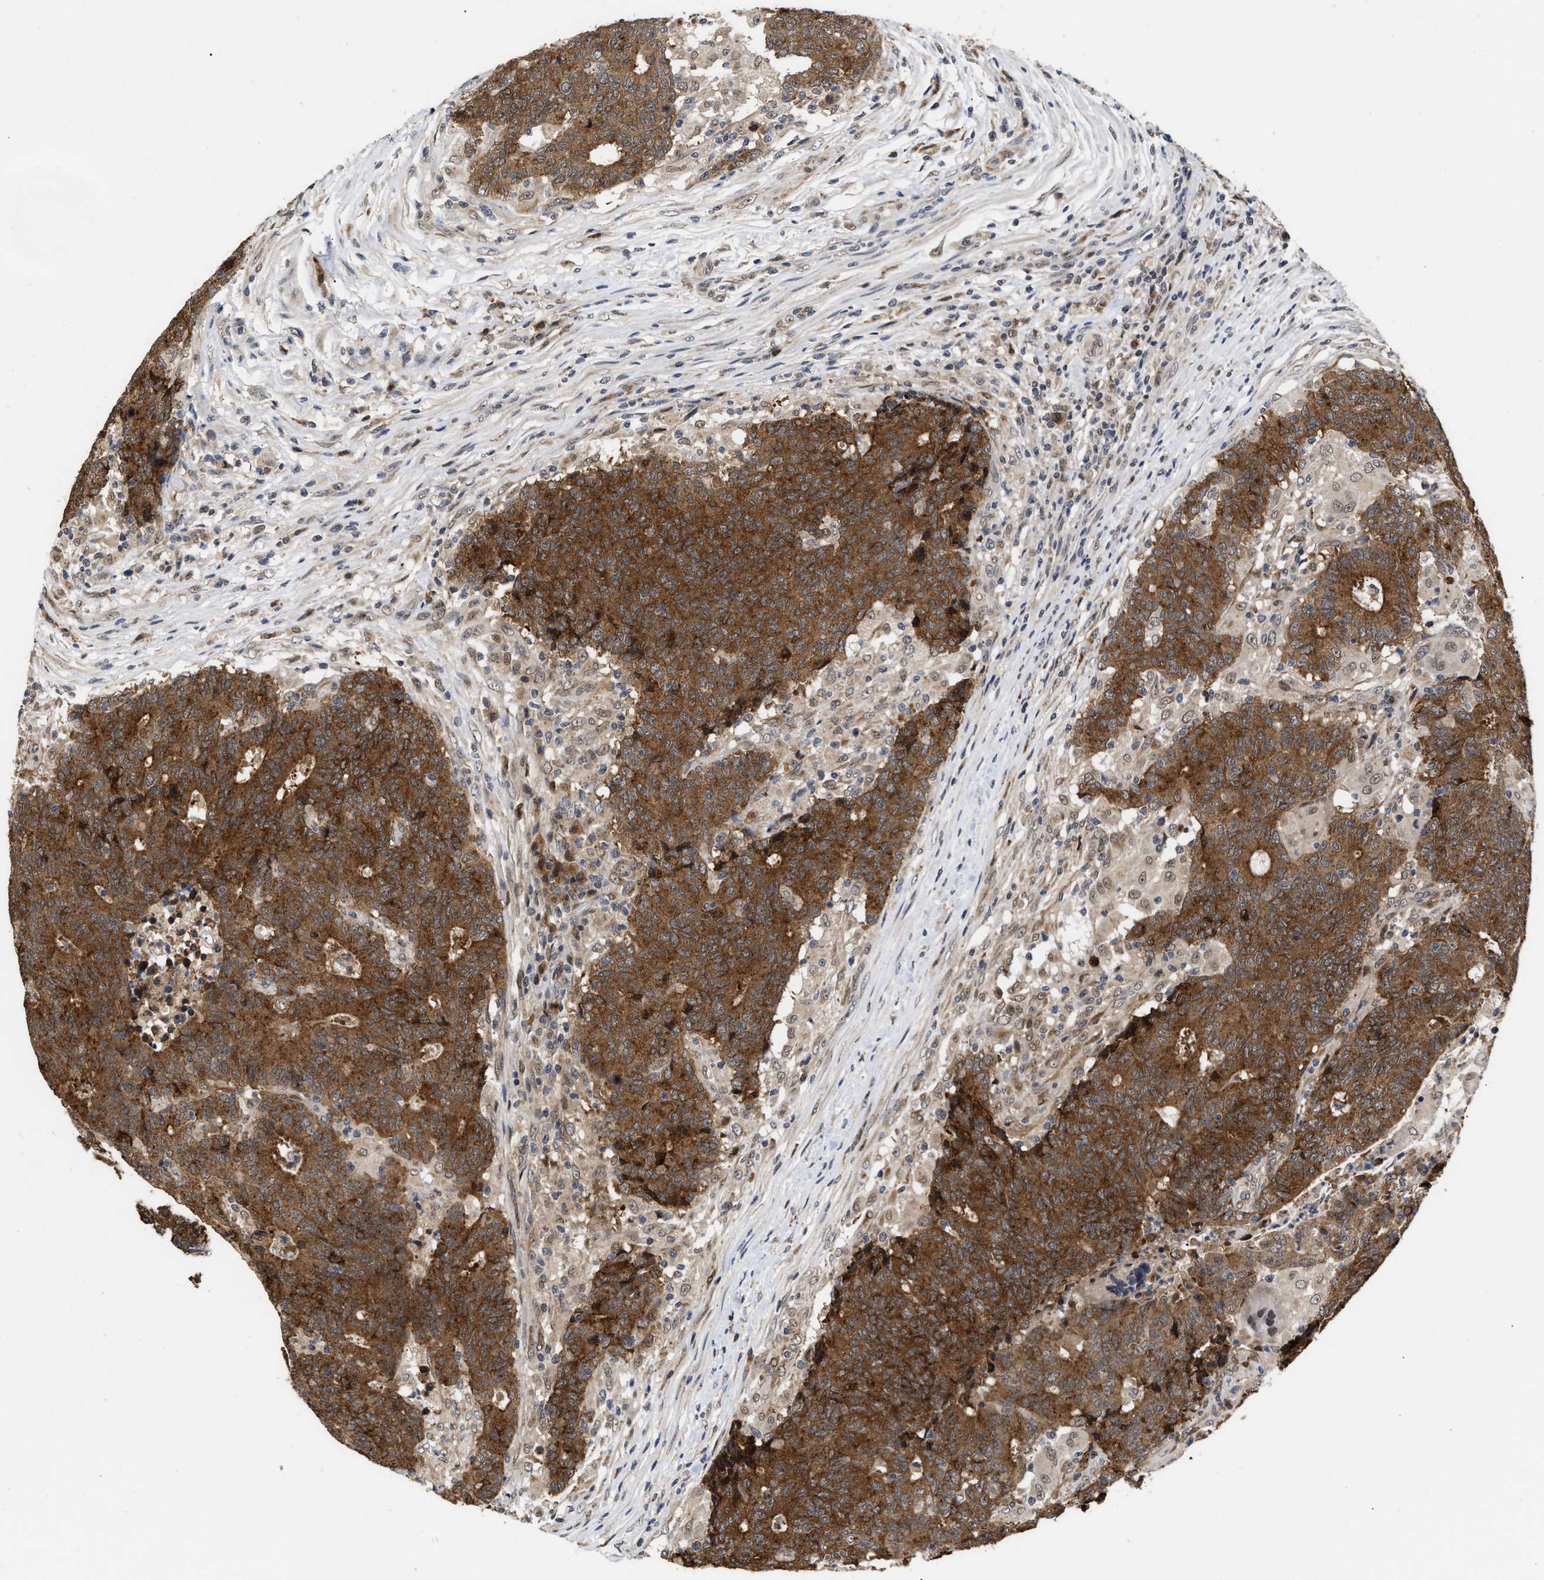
{"staining": {"intensity": "strong", "quantity": ">75%", "location": "cytoplasmic/membranous"}, "tissue": "colorectal cancer", "cell_type": "Tumor cells", "image_type": "cancer", "snomed": [{"axis": "morphology", "description": "Normal tissue, NOS"}, {"axis": "morphology", "description": "Adenocarcinoma, NOS"}, {"axis": "topography", "description": "Colon"}], "caption": "Human colorectal adenocarcinoma stained with a brown dye displays strong cytoplasmic/membranous positive expression in about >75% of tumor cells.", "gene": "CLIP2", "patient": {"sex": "female", "age": 75}}